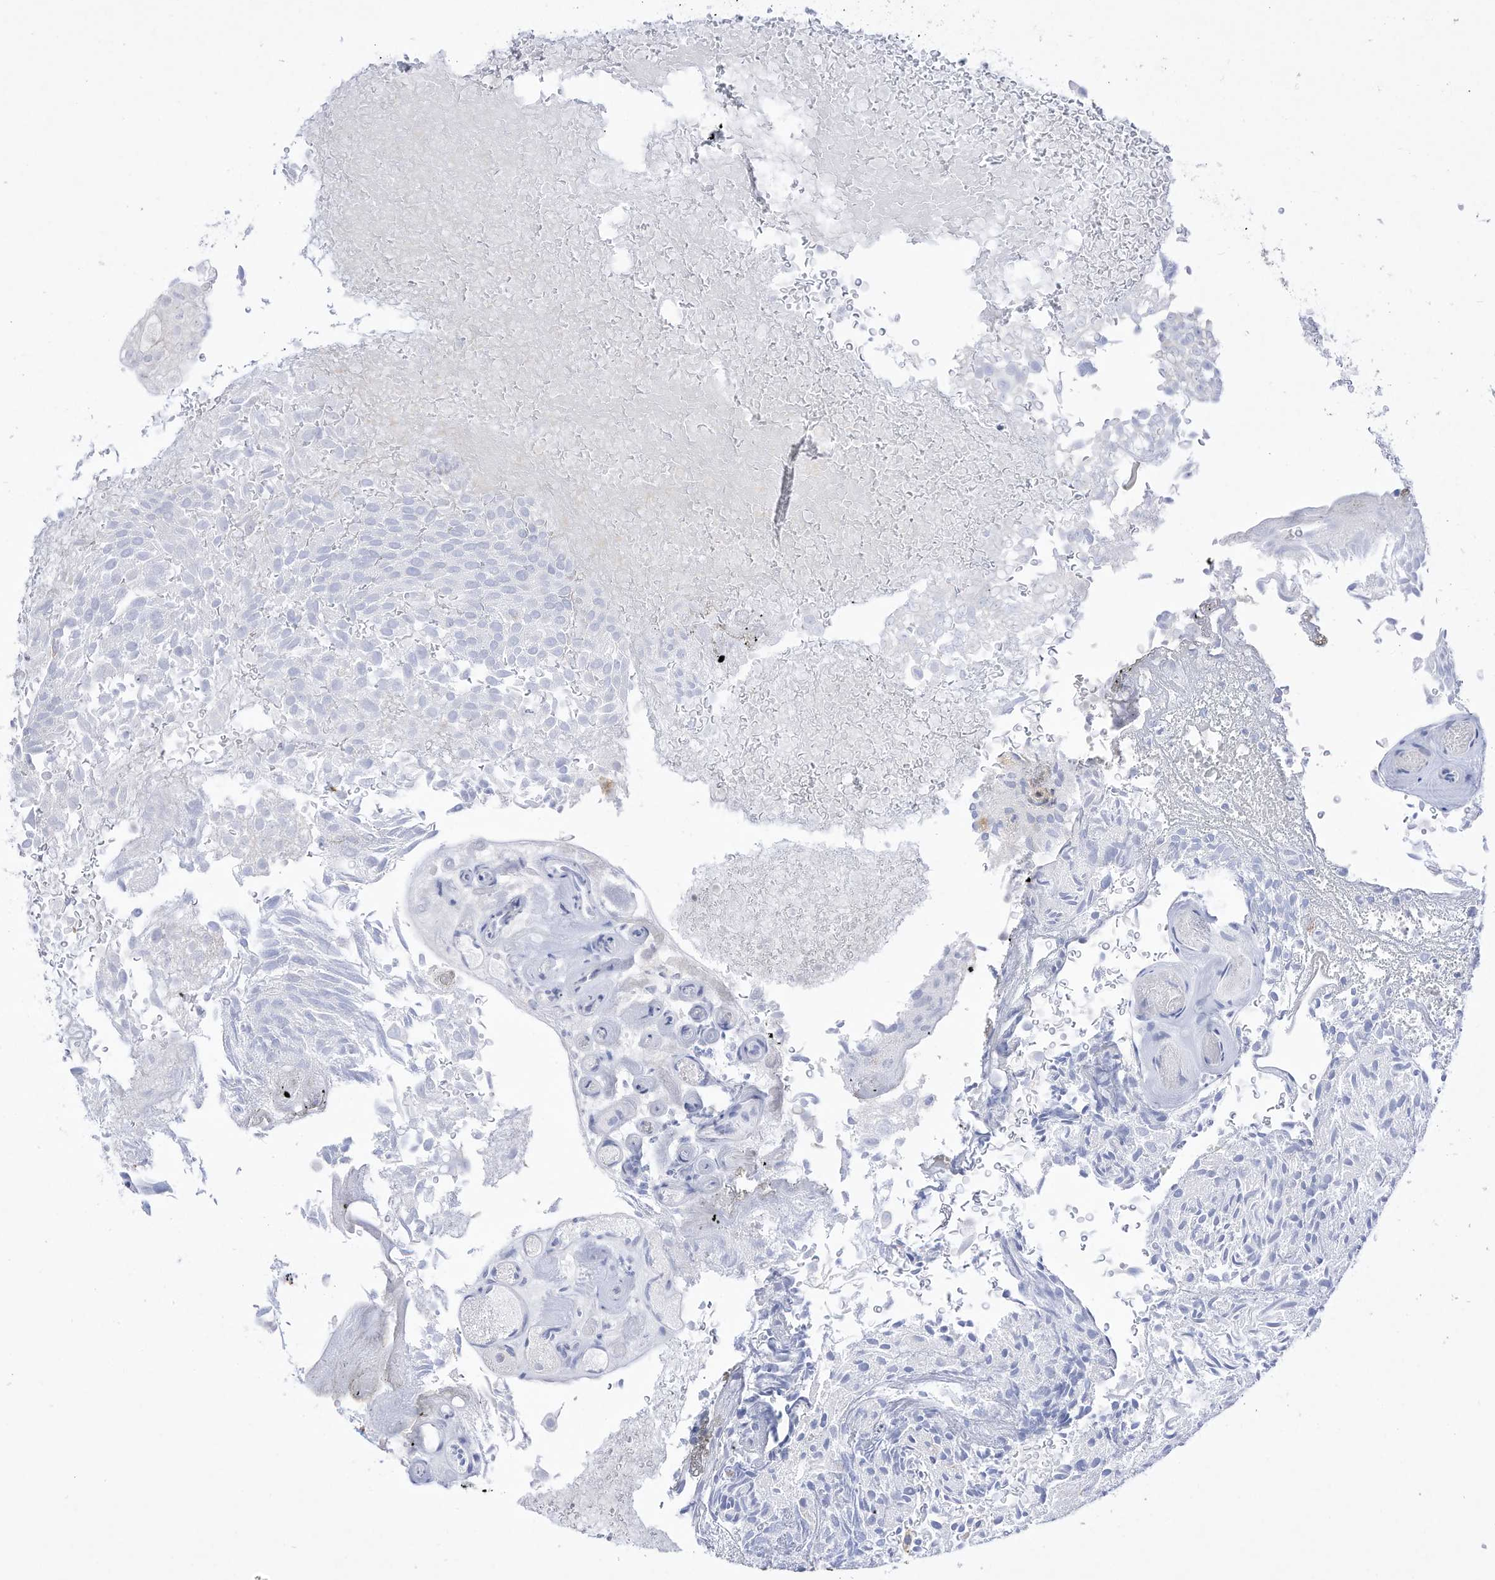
{"staining": {"intensity": "negative", "quantity": "none", "location": "none"}, "tissue": "urothelial cancer", "cell_type": "Tumor cells", "image_type": "cancer", "snomed": [{"axis": "morphology", "description": "Urothelial carcinoma, Low grade"}, {"axis": "topography", "description": "Urinary bladder"}], "caption": "High power microscopy image of an IHC photomicrograph of low-grade urothelial carcinoma, revealing no significant expression in tumor cells.", "gene": "DMKN", "patient": {"sex": "male", "age": 78}}